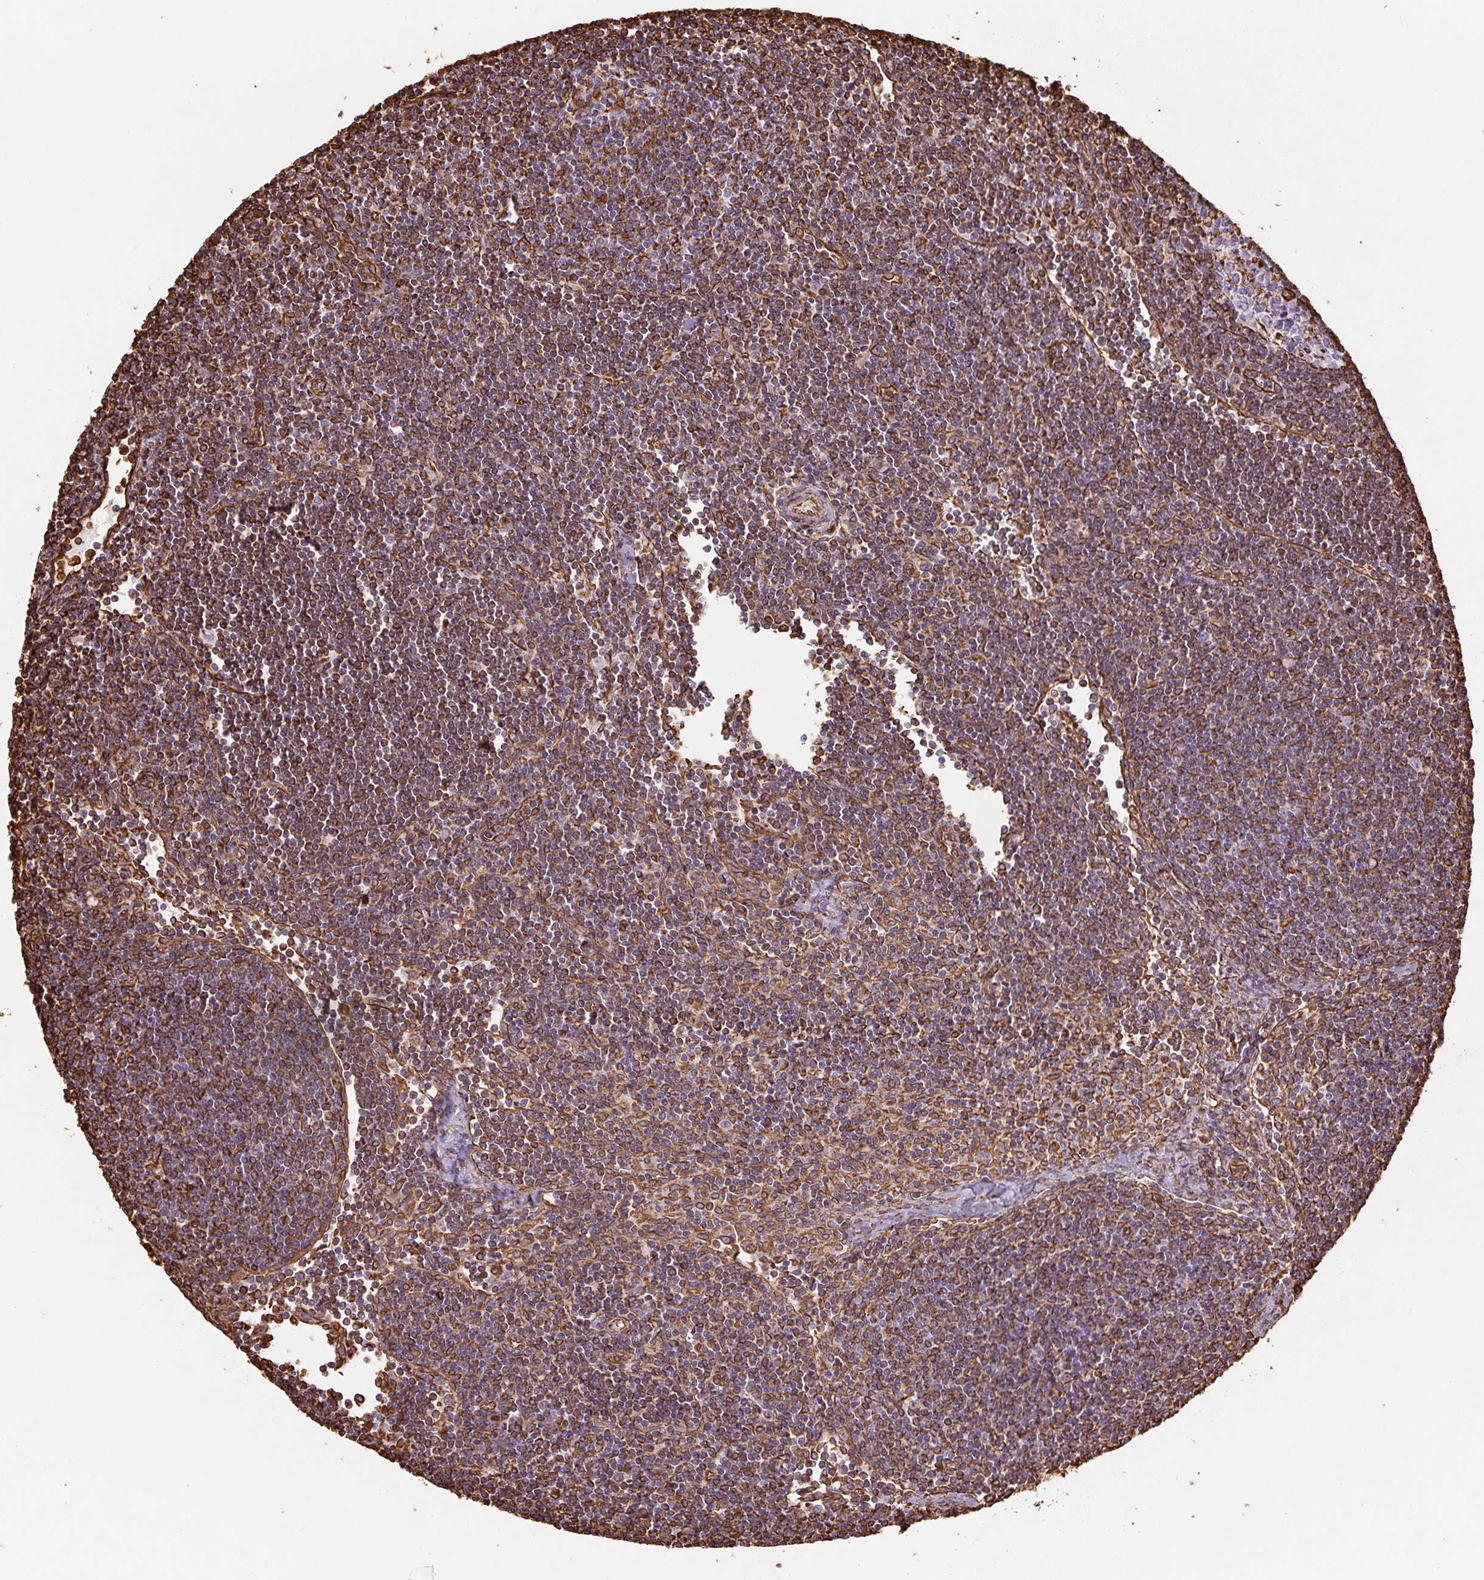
{"staining": {"intensity": "moderate", "quantity": "<25%", "location": "cytoplasmic/membranous"}, "tissue": "lymph node", "cell_type": "Germinal center cells", "image_type": "normal", "snomed": [{"axis": "morphology", "description": "Normal tissue, NOS"}, {"axis": "topography", "description": "Lymph node"}], "caption": "Germinal center cells exhibit low levels of moderate cytoplasmic/membranous positivity in about <25% of cells in unremarkable human lymph node. (Stains: DAB in brown, nuclei in blue, Microscopy: brightfield microscopy at high magnification).", "gene": "VIM", "patient": {"sex": "female", "age": 29}}